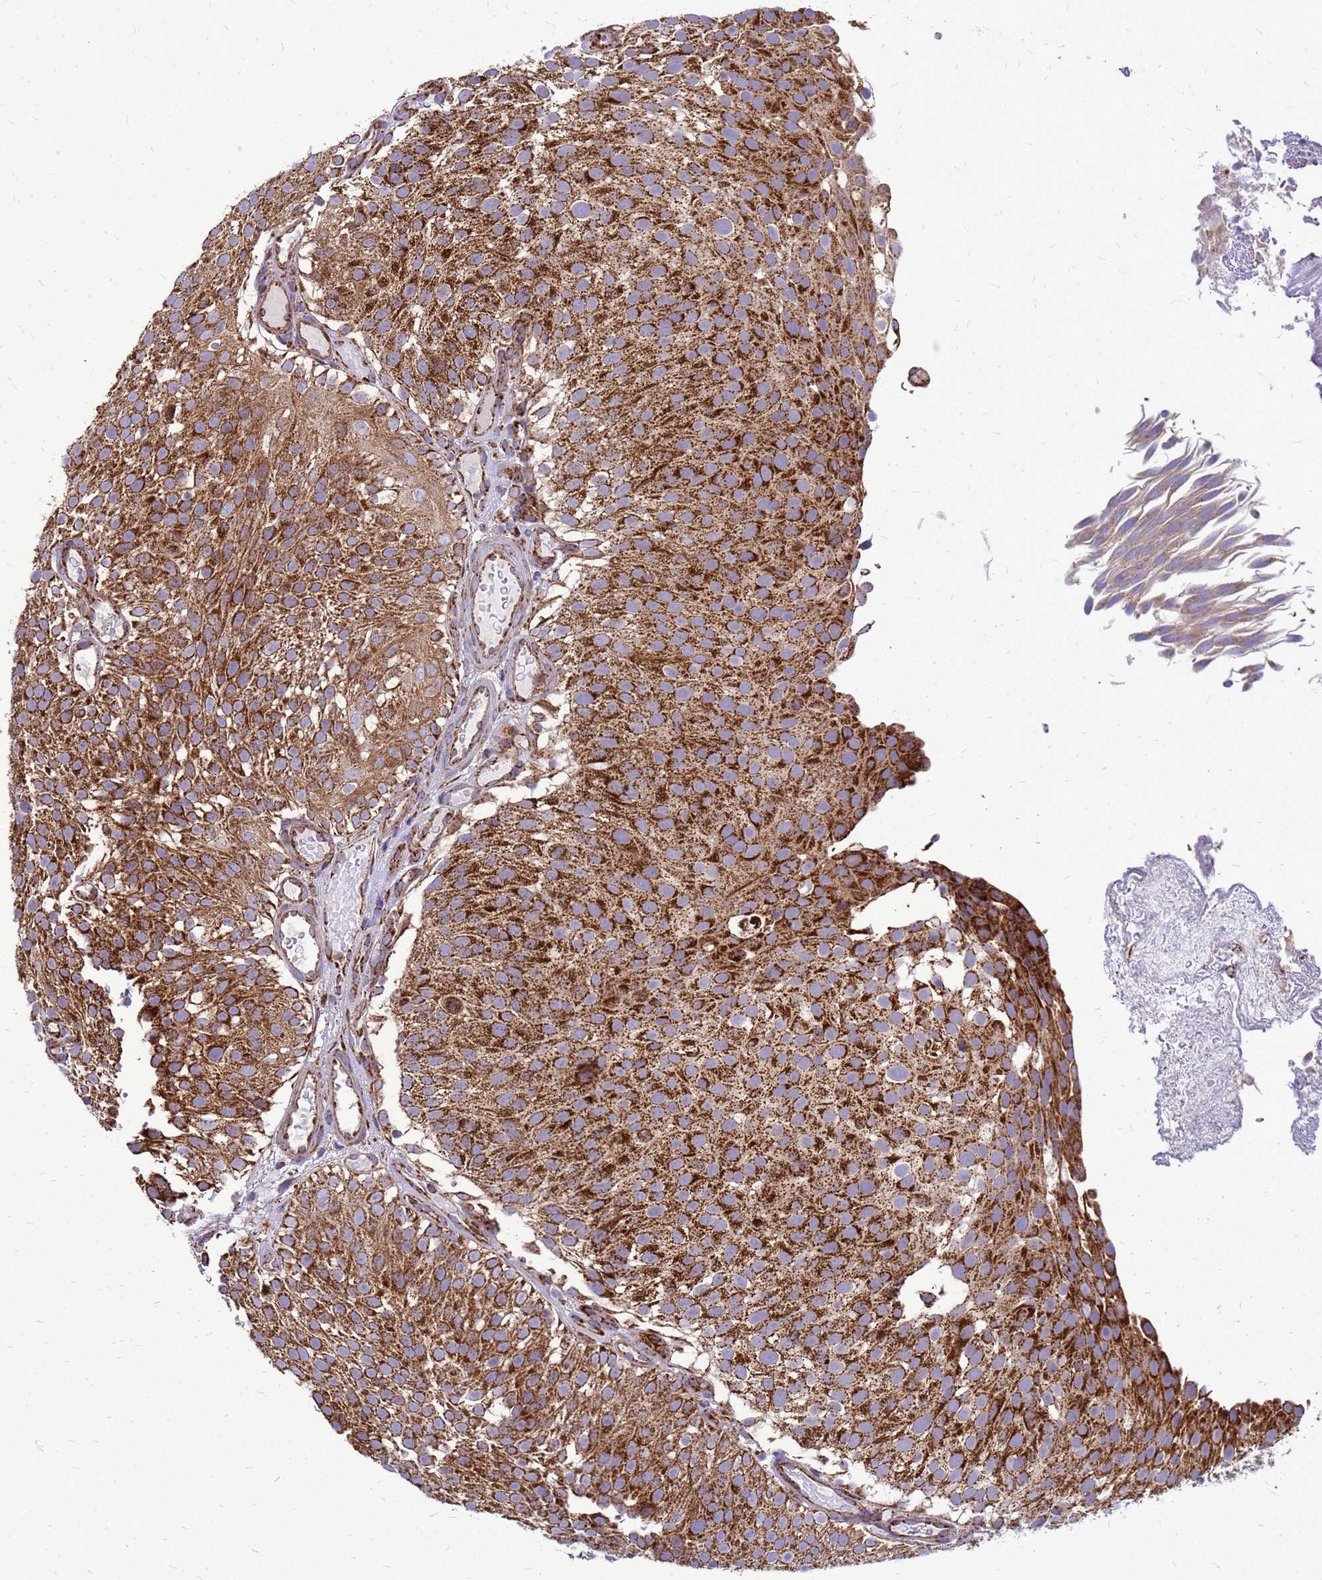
{"staining": {"intensity": "strong", "quantity": ">75%", "location": "cytoplasmic/membranous"}, "tissue": "urothelial cancer", "cell_type": "Tumor cells", "image_type": "cancer", "snomed": [{"axis": "morphology", "description": "Urothelial carcinoma, Low grade"}, {"axis": "topography", "description": "Urinary bladder"}], "caption": "Urothelial carcinoma (low-grade) was stained to show a protein in brown. There is high levels of strong cytoplasmic/membranous staining in approximately >75% of tumor cells.", "gene": "FSTL4", "patient": {"sex": "male", "age": 78}}